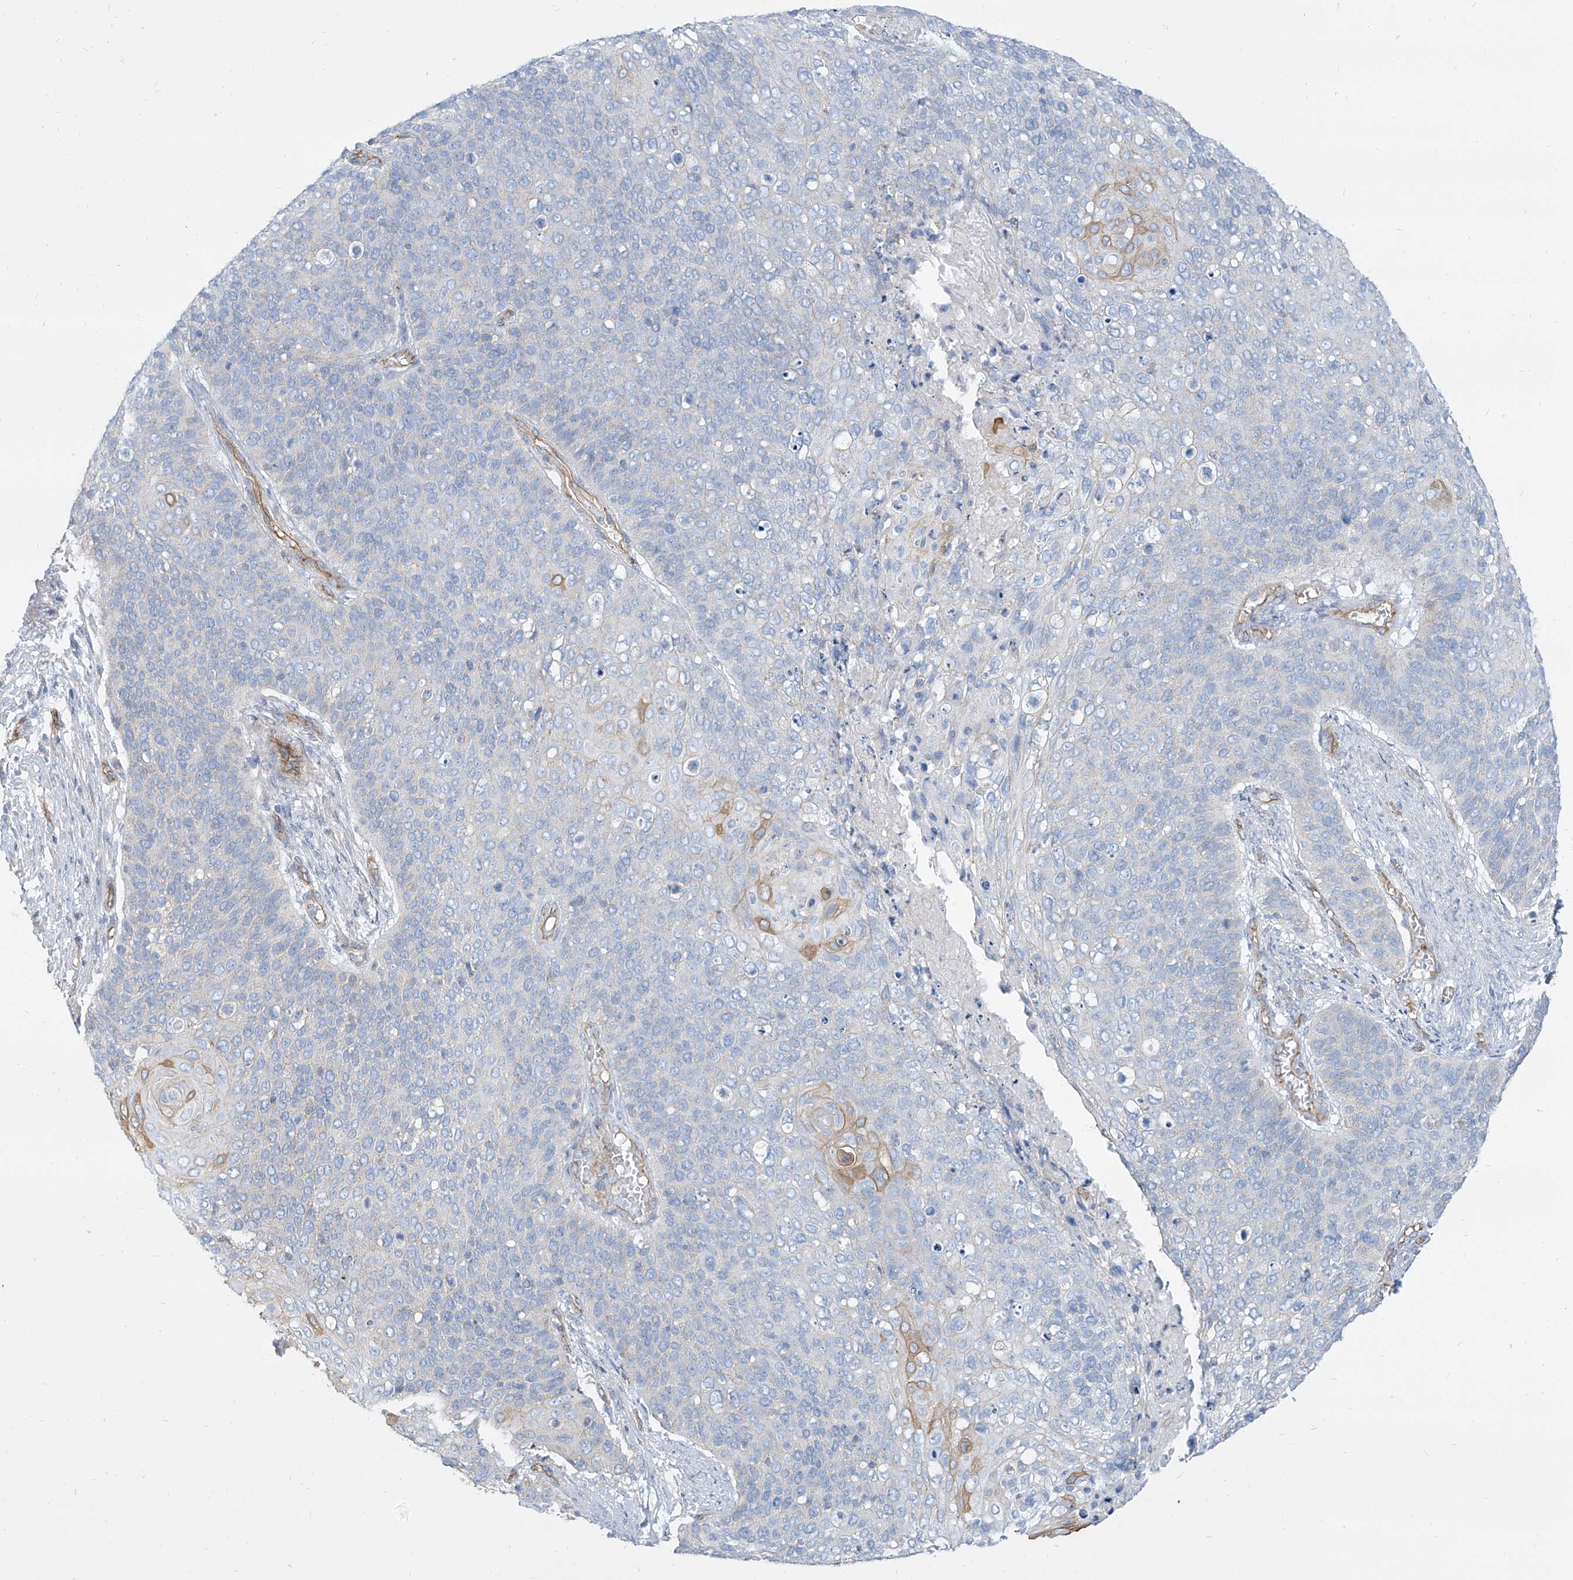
{"staining": {"intensity": "moderate", "quantity": "<25%", "location": "cytoplasmic/membranous"}, "tissue": "cervical cancer", "cell_type": "Tumor cells", "image_type": "cancer", "snomed": [{"axis": "morphology", "description": "Squamous cell carcinoma, NOS"}, {"axis": "topography", "description": "Cervix"}], "caption": "DAB immunohistochemical staining of cervical cancer demonstrates moderate cytoplasmic/membranous protein staining in approximately <25% of tumor cells. (Stains: DAB (3,3'-diaminobenzidine) in brown, nuclei in blue, Microscopy: brightfield microscopy at high magnification).", "gene": "TXLNB", "patient": {"sex": "female", "age": 39}}